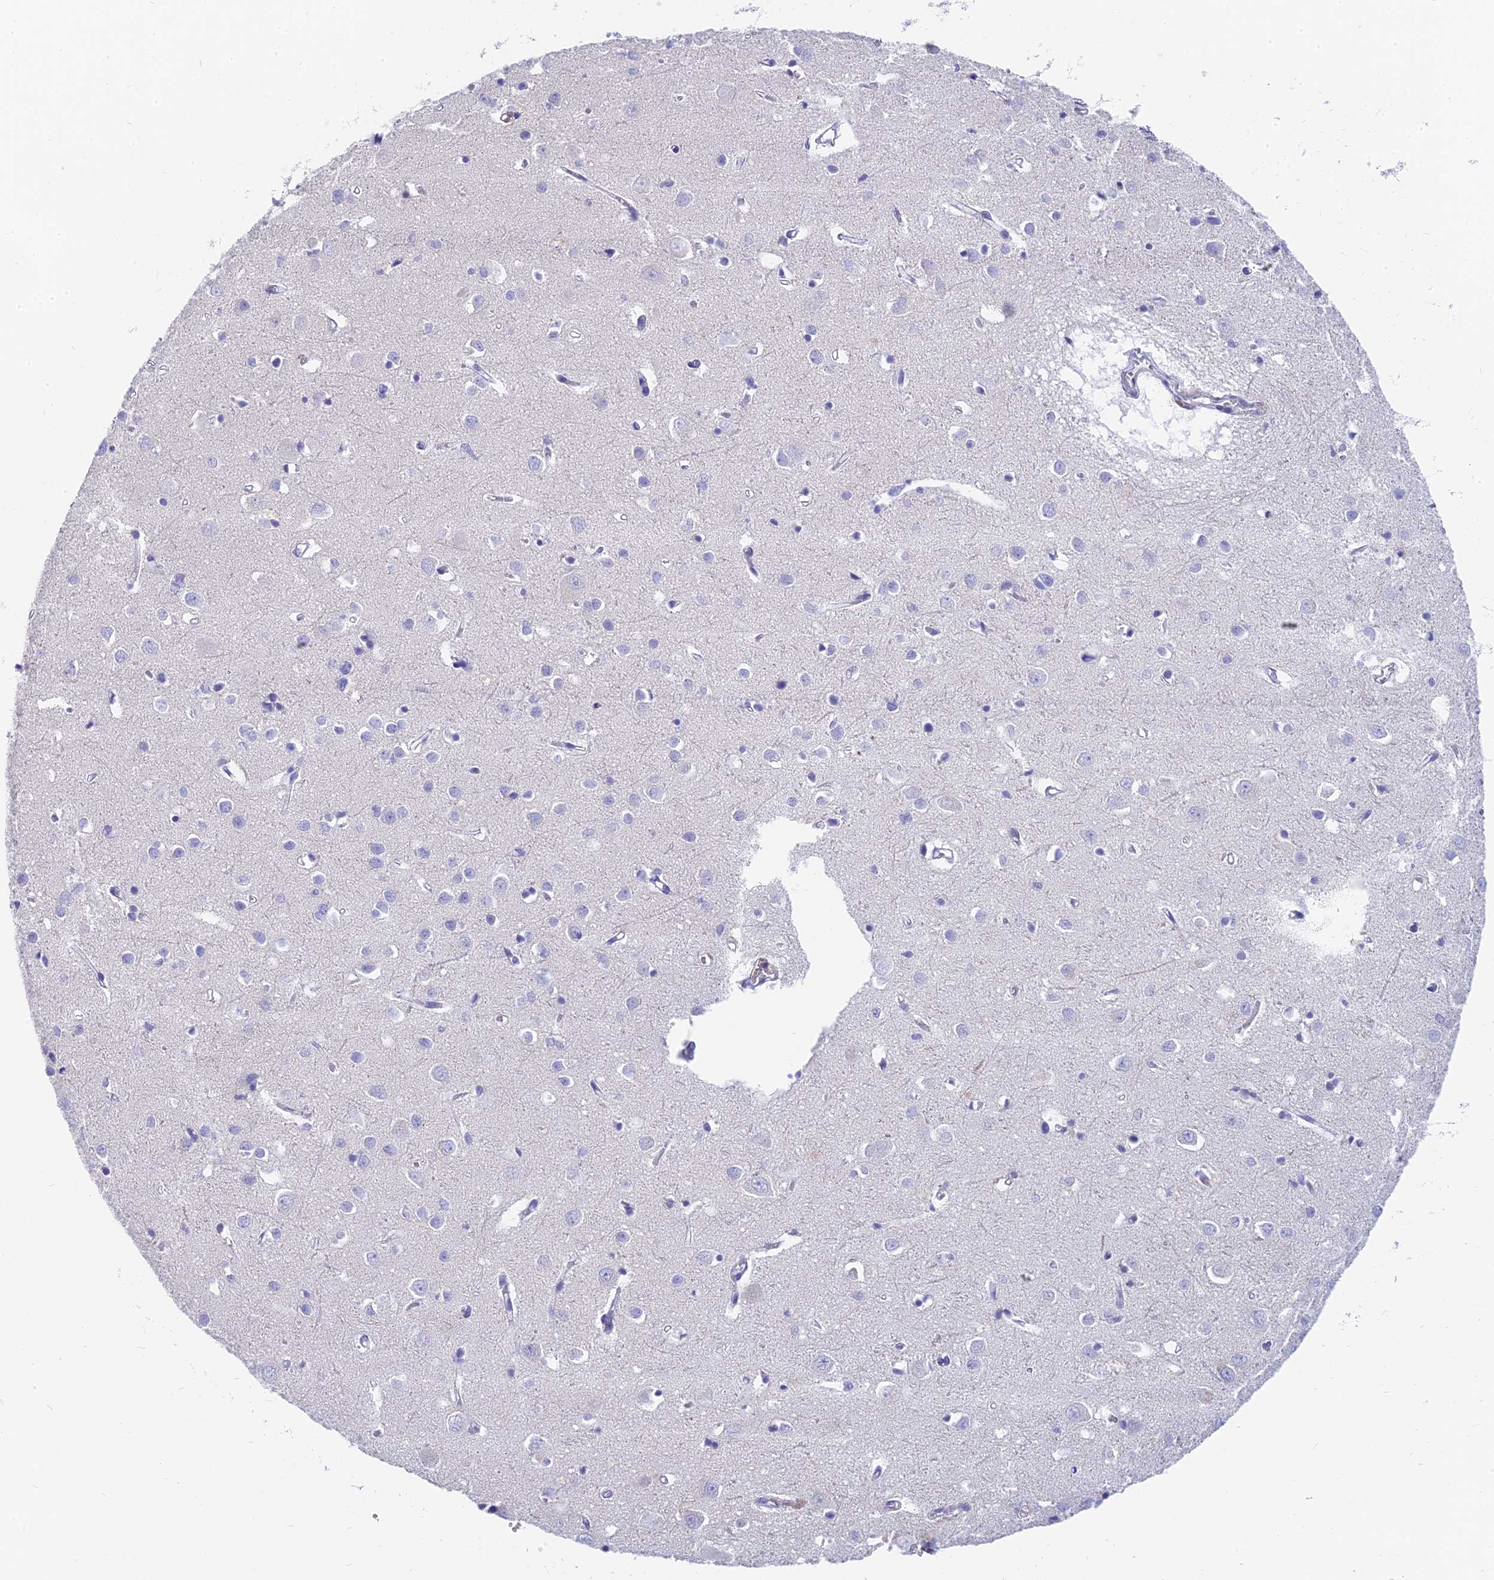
{"staining": {"intensity": "negative", "quantity": "none", "location": "none"}, "tissue": "cerebral cortex", "cell_type": "Endothelial cells", "image_type": "normal", "snomed": [{"axis": "morphology", "description": "Normal tissue, NOS"}, {"axis": "topography", "description": "Cerebral cortex"}], "caption": "This is a image of immunohistochemistry staining of benign cerebral cortex, which shows no staining in endothelial cells.", "gene": "SLC36A2", "patient": {"sex": "female", "age": 64}}